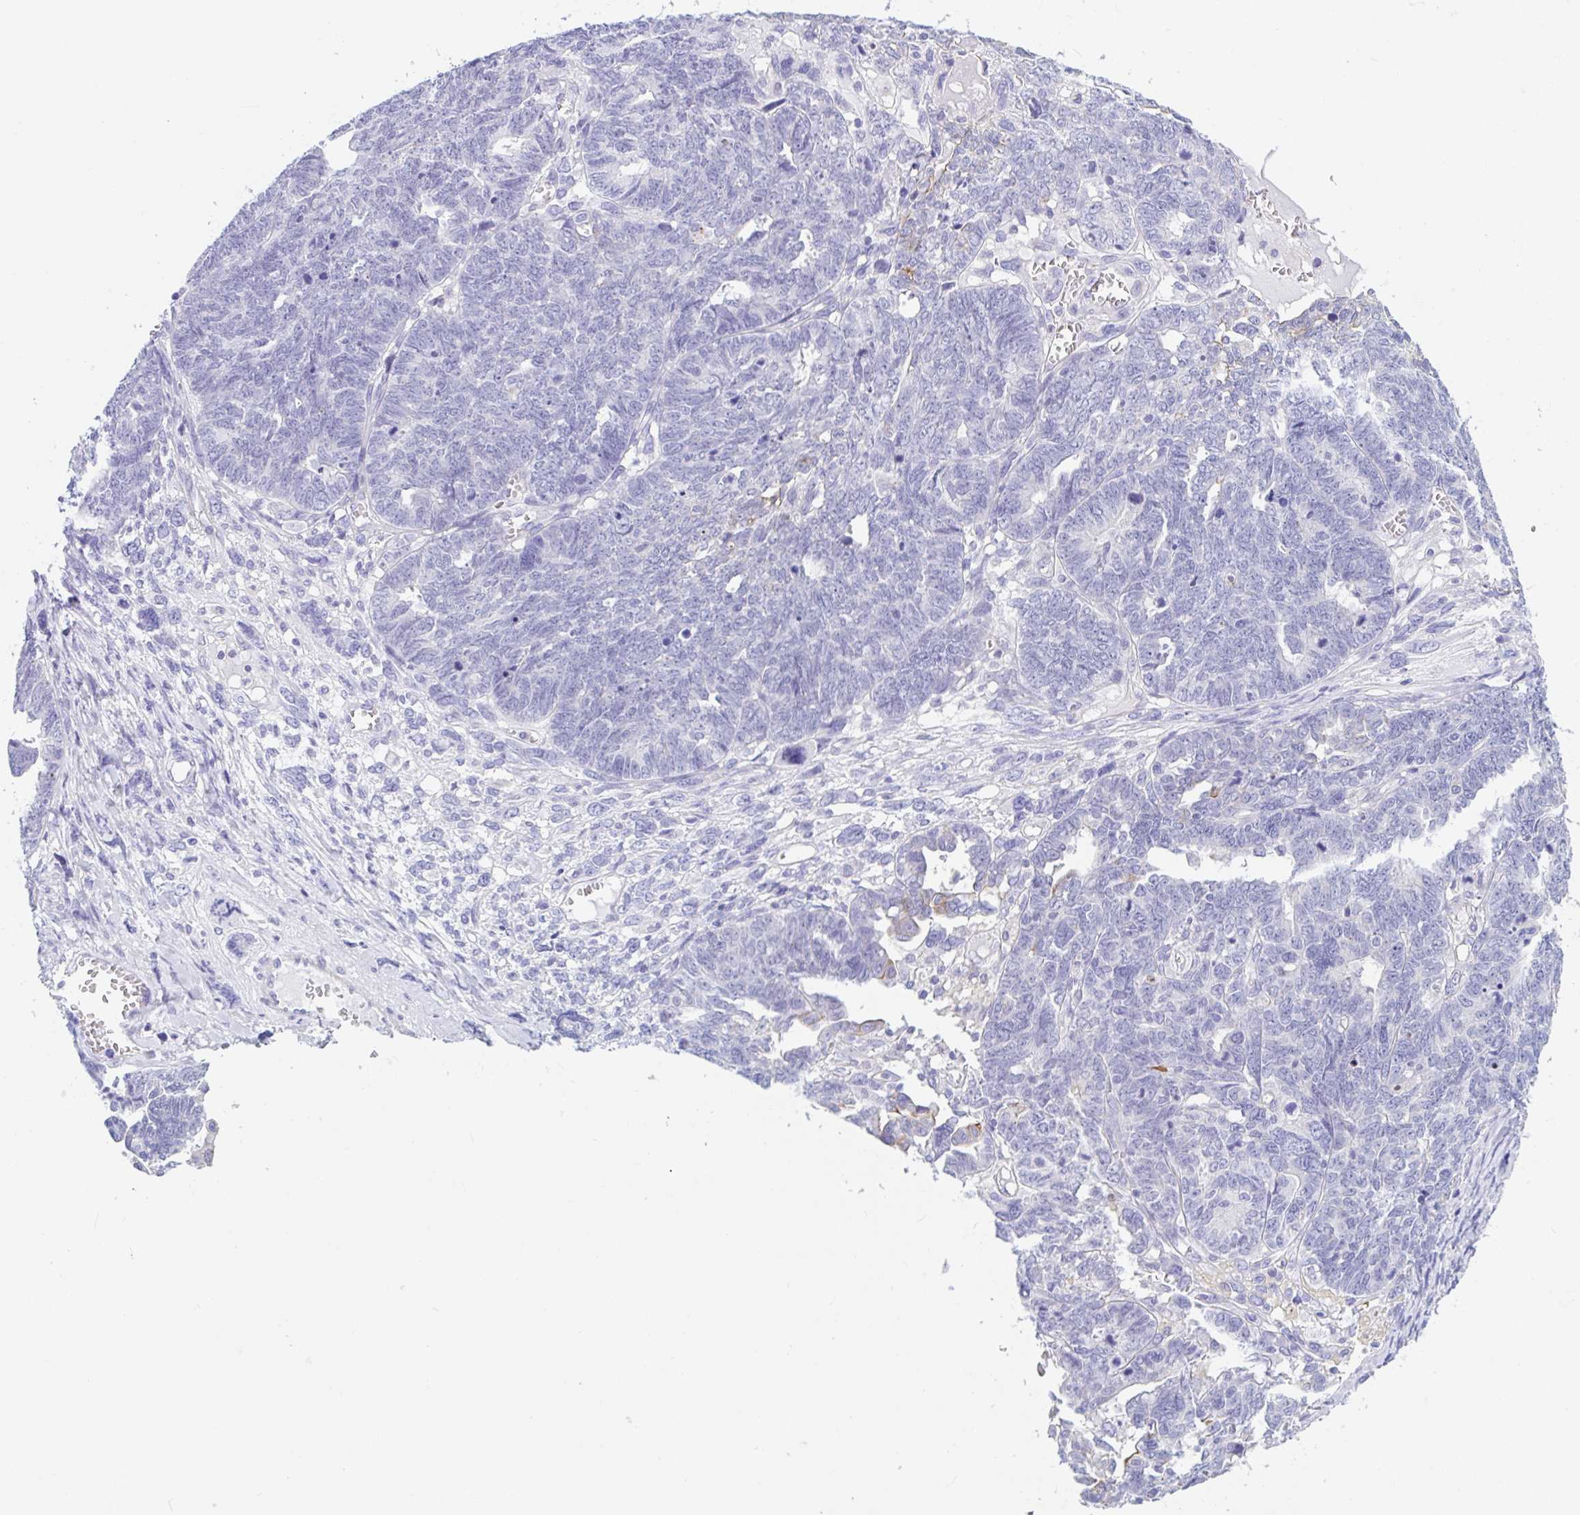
{"staining": {"intensity": "negative", "quantity": "none", "location": "none"}, "tissue": "ovarian cancer", "cell_type": "Tumor cells", "image_type": "cancer", "snomed": [{"axis": "morphology", "description": "Cystadenocarcinoma, serous, NOS"}, {"axis": "topography", "description": "Ovary"}], "caption": "Histopathology image shows no significant protein positivity in tumor cells of ovarian serous cystadenocarcinoma.", "gene": "OR6N2", "patient": {"sex": "female", "age": 79}}